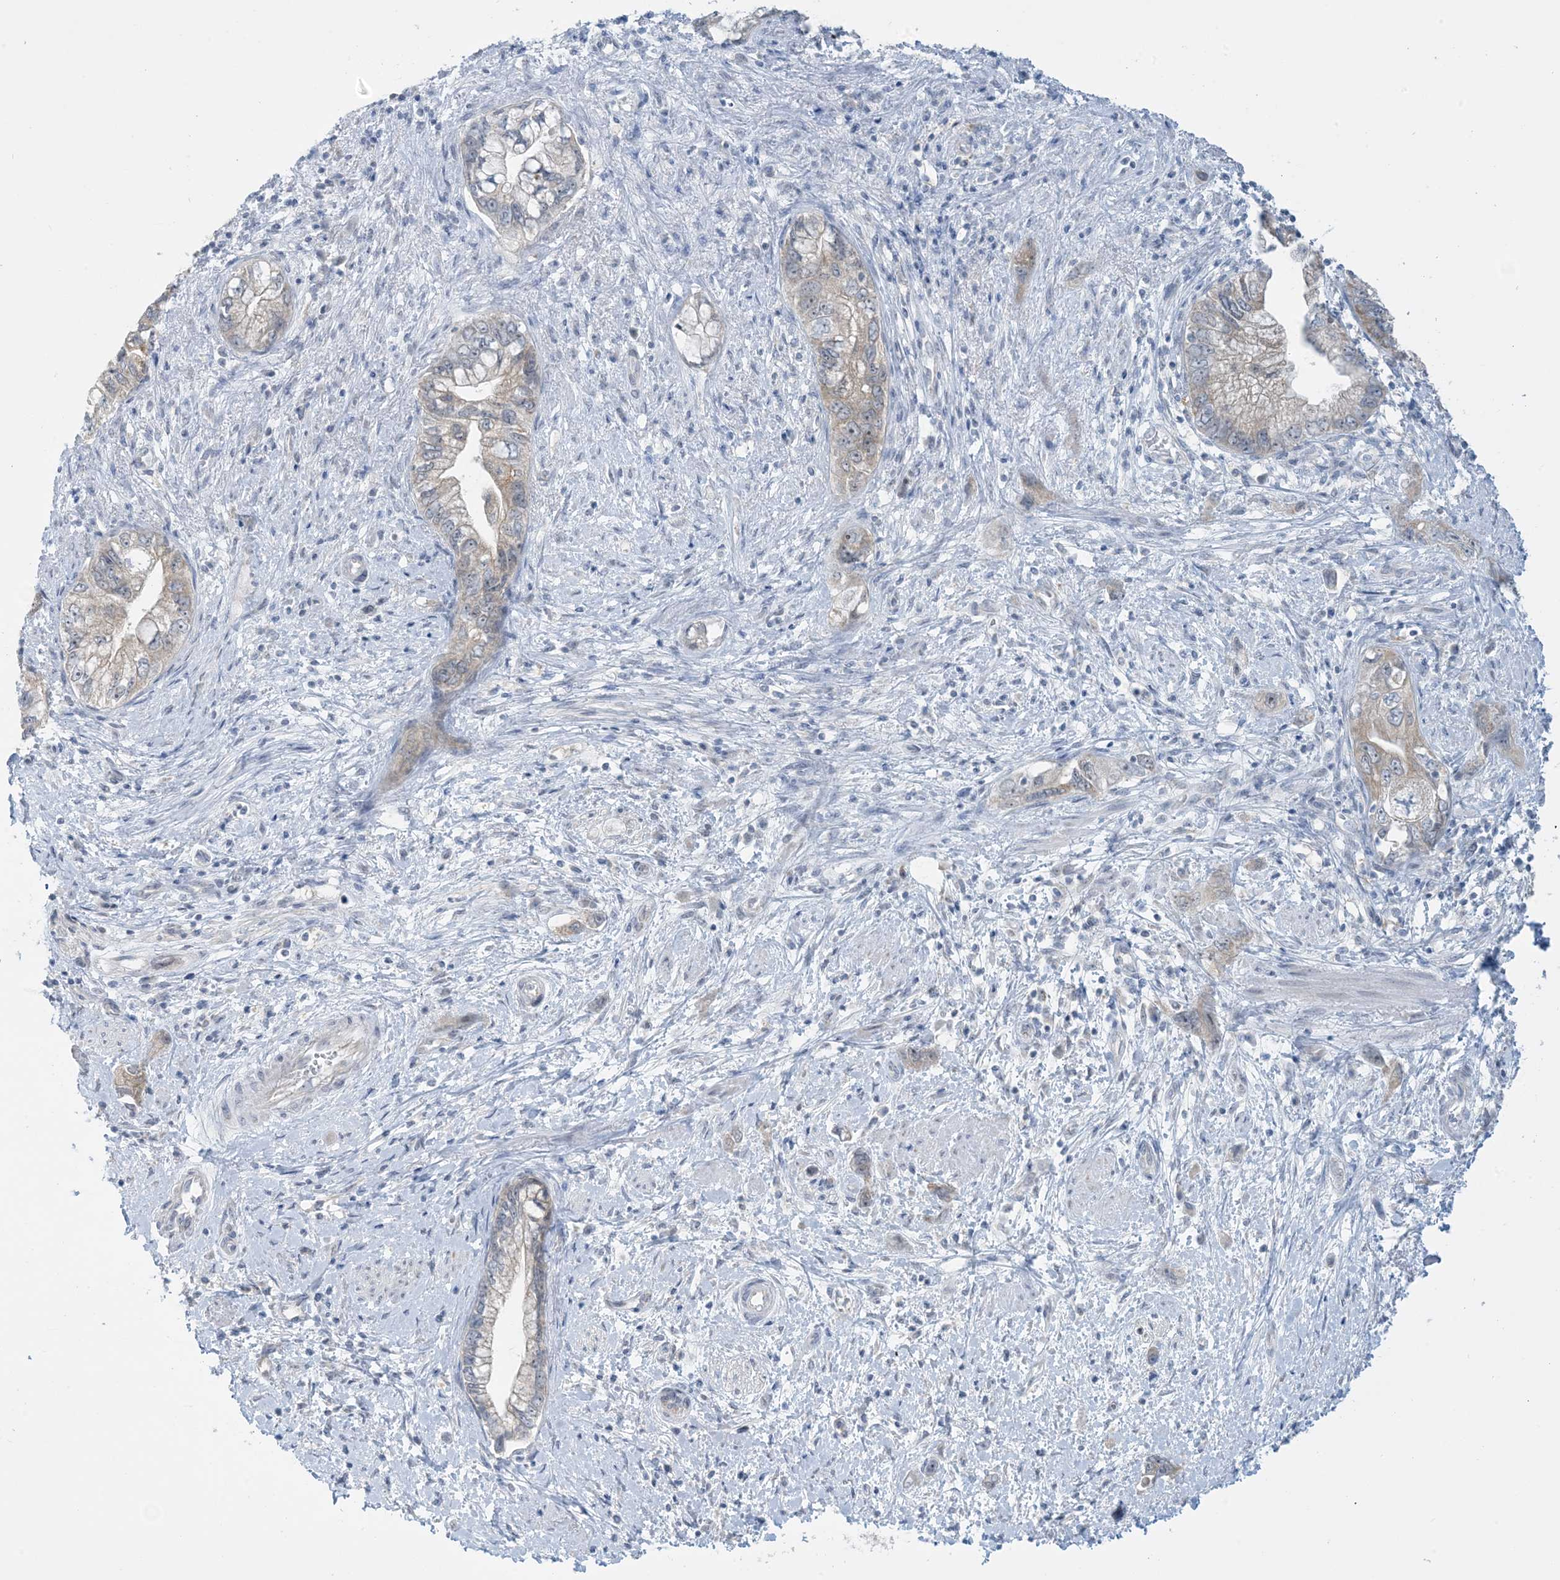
{"staining": {"intensity": "weak", "quantity": "<25%", "location": "cytoplasmic/membranous"}, "tissue": "pancreatic cancer", "cell_type": "Tumor cells", "image_type": "cancer", "snomed": [{"axis": "morphology", "description": "Adenocarcinoma, NOS"}, {"axis": "topography", "description": "Pancreas"}], "caption": "A high-resolution image shows IHC staining of pancreatic cancer (adenocarcinoma), which exhibits no significant positivity in tumor cells.", "gene": "MRPS18A", "patient": {"sex": "female", "age": 73}}